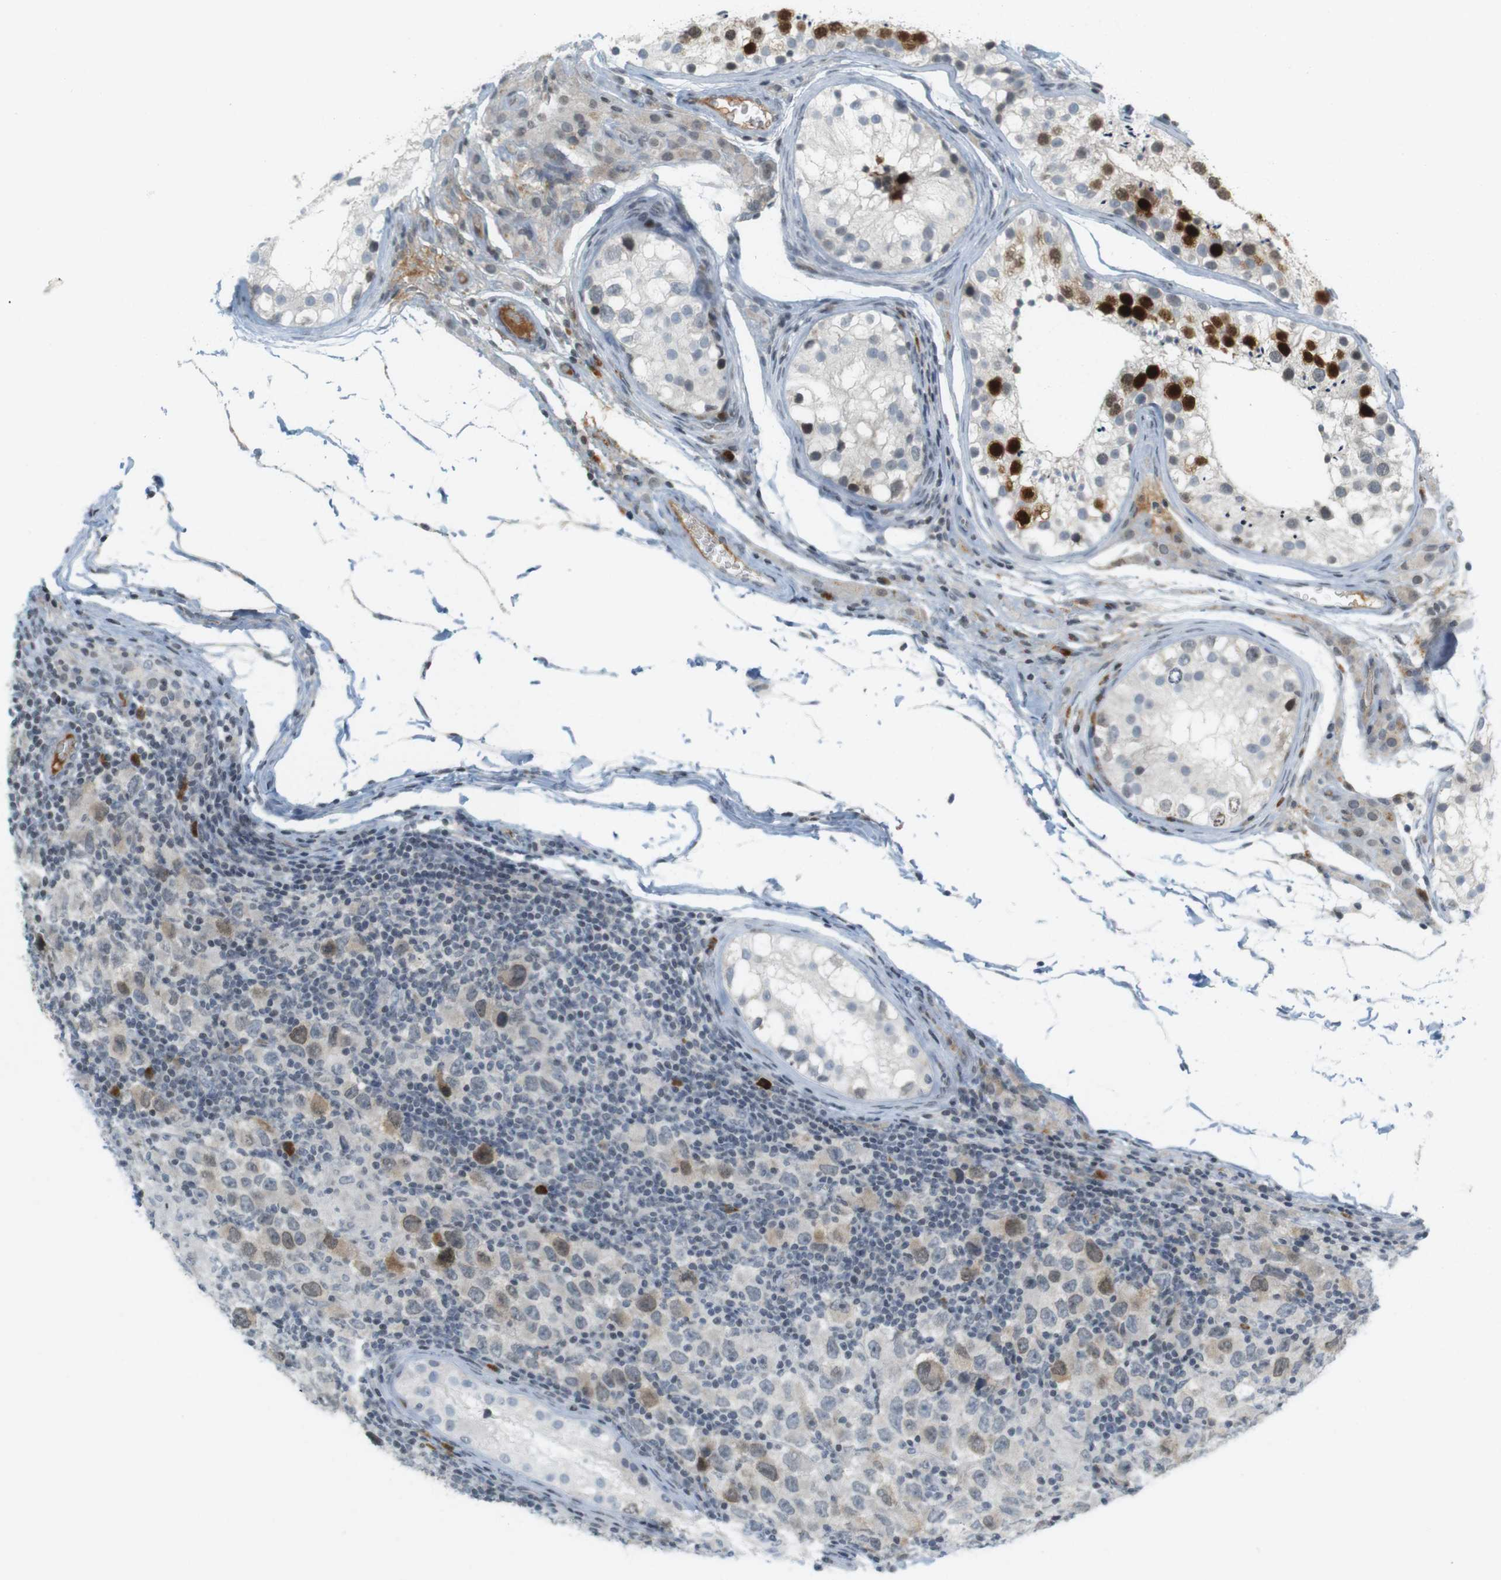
{"staining": {"intensity": "weak", "quantity": "25%-75%", "location": "nuclear"}, "tissue": "testis cancer", "cell_type": "Tumor cells", "image_type": "cancer", "snomed": [{"axis": "morphology", "description": "Carcinoma, Embryonal, NOS"}, {"axis": "topography", "description": "Testis"}], "caption": "Testis cancer (embryonal carcinoma) stained with immunohistochemistry reveals weak nuclear positivity in approximately 25%-75% of tumor cells.", "gene": "DMC1", "patient": {"sex": "male", "age": 21}}